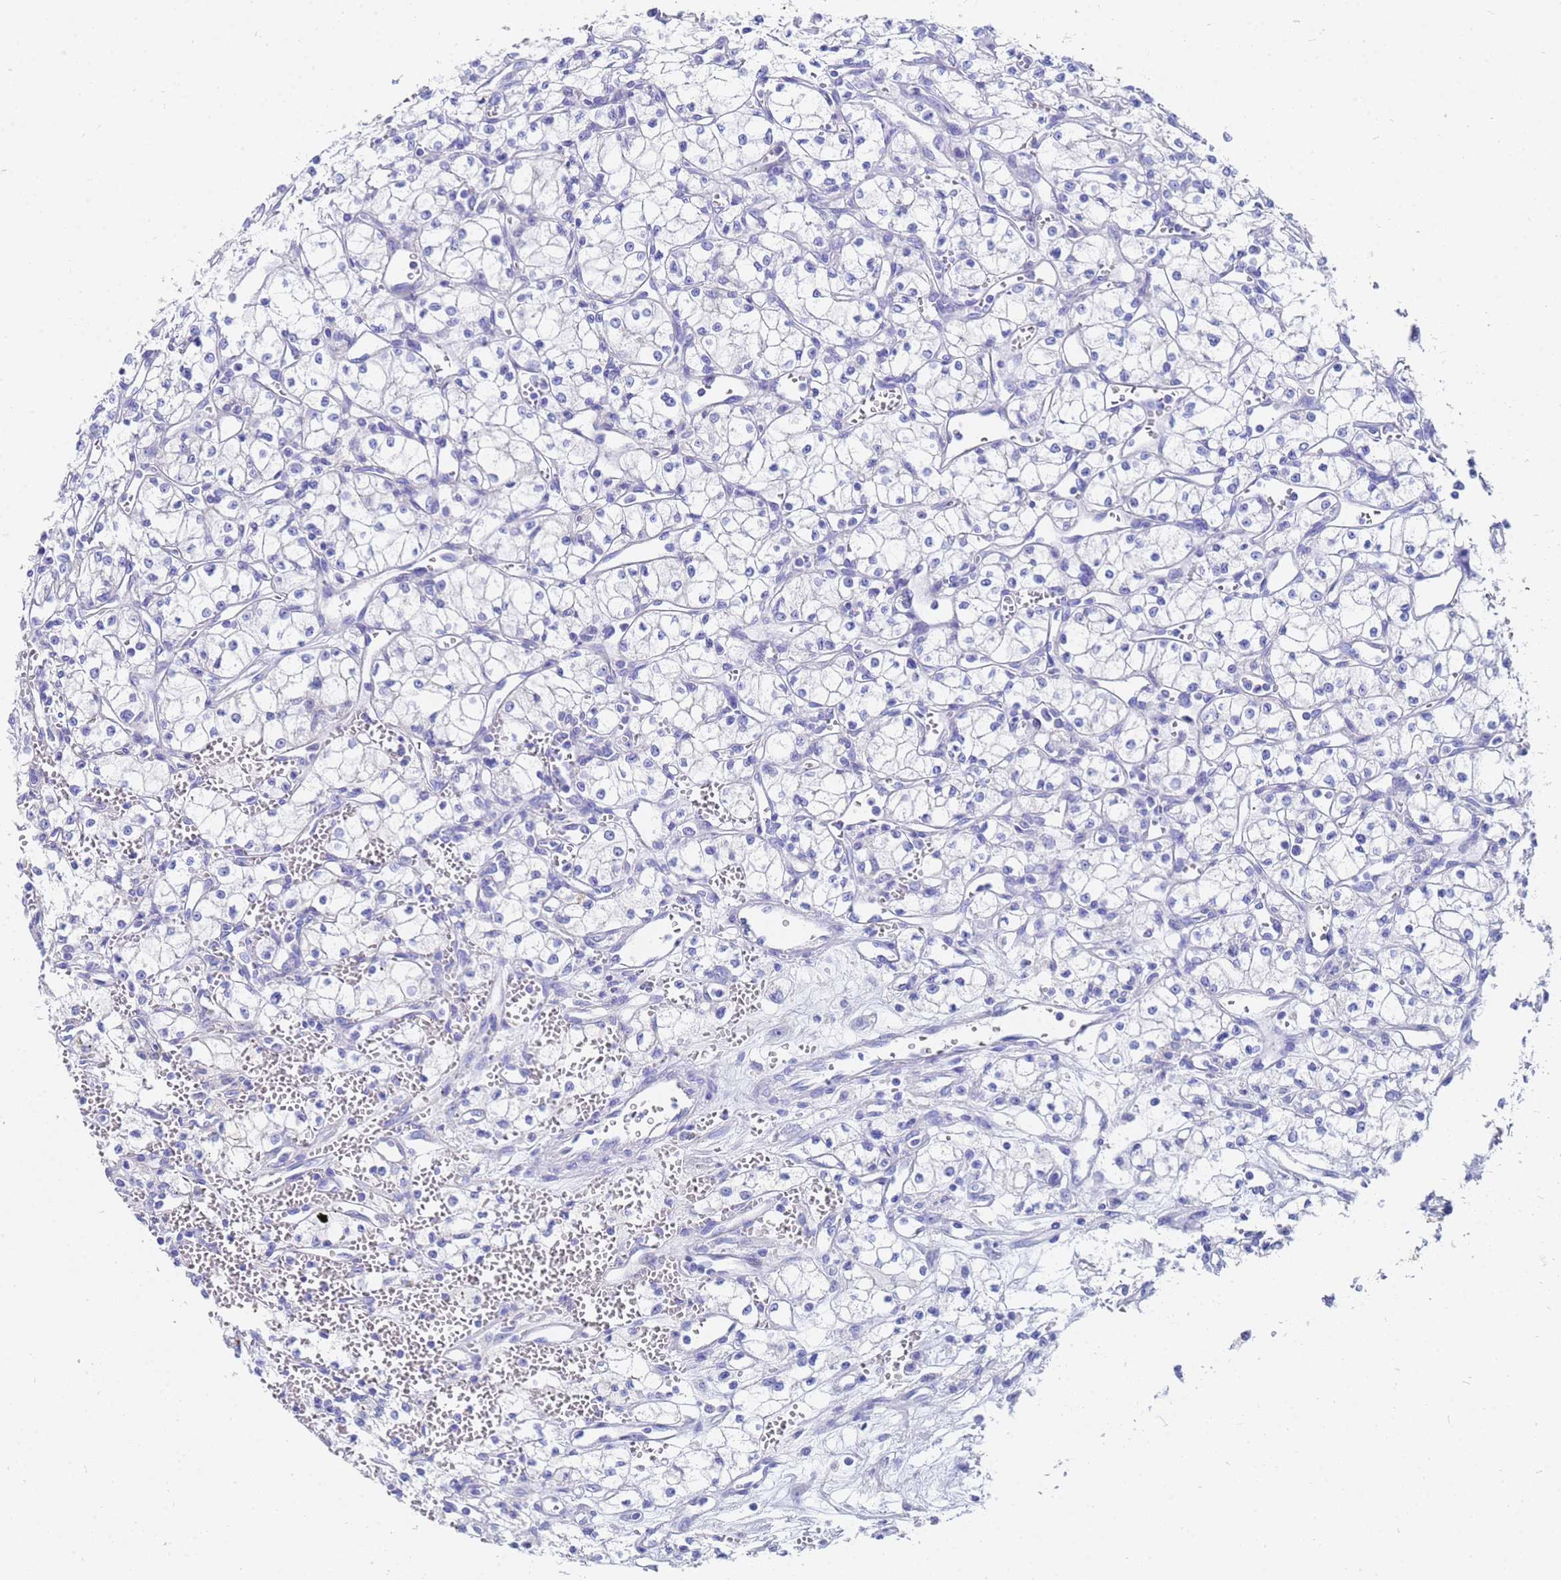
{"staining": {"intensity": "negative", "quantity": "none", "location": "none"}, "tissue": "renal cancer", "cell_type": "Tumor cells", "image_type": "cancer", "snomed": [{"axis": "morphology", "description": "Adenocarcinoma, NOS"}, {"axis": "topography", "description": "Kidney"}], "caption": "This histopathology image is of renal cancer (adenocarcinoma) stained with IHC to label a protein in brown with the nuclei are counter-stained blue. There is no positivity in tumor cells.", "gene": "C2orf72", "patient": {"sex": "male", "age": 59}}